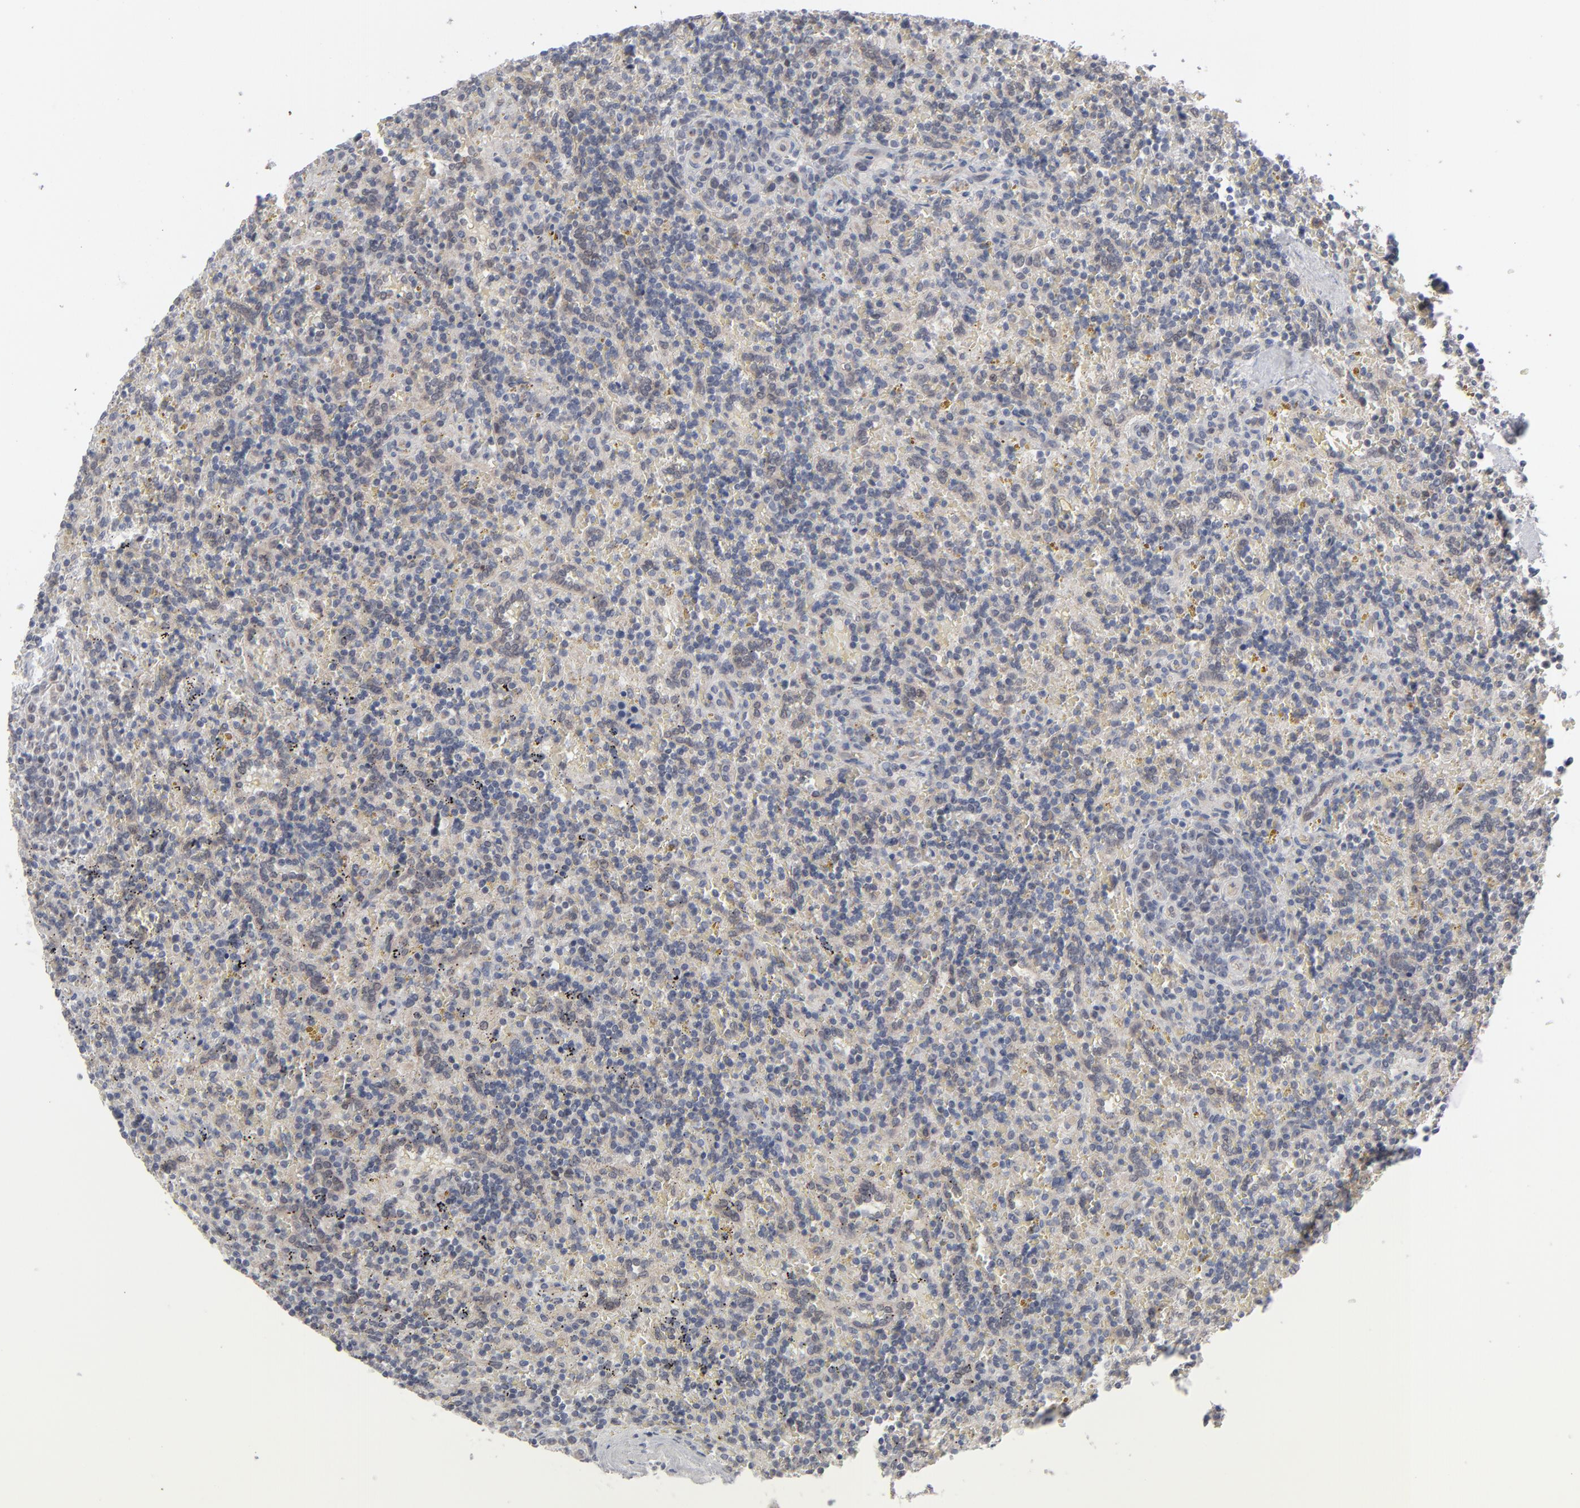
{"staining": {"intensity": "negative", "quantity": "none", "location": "none"}, "tissue": "lymphoma", "cell_type": "Tumor cells", "image_type": "cancer", "snomed": [{"axis": "morphology", "description": "Malignant lymphoma, non-Hodgkin's type, Low grade"}, {"axis": "topography", "description": "Spleen"}], "caption": "IHC image of neoplastic tissue: low-grade malignant lymphoma, non-Hodgkin's type stained with DAB shows no significant protein staining in tumor cells.", "gene": "POF1B", "patient": {"sex": "male", "age": 67}}